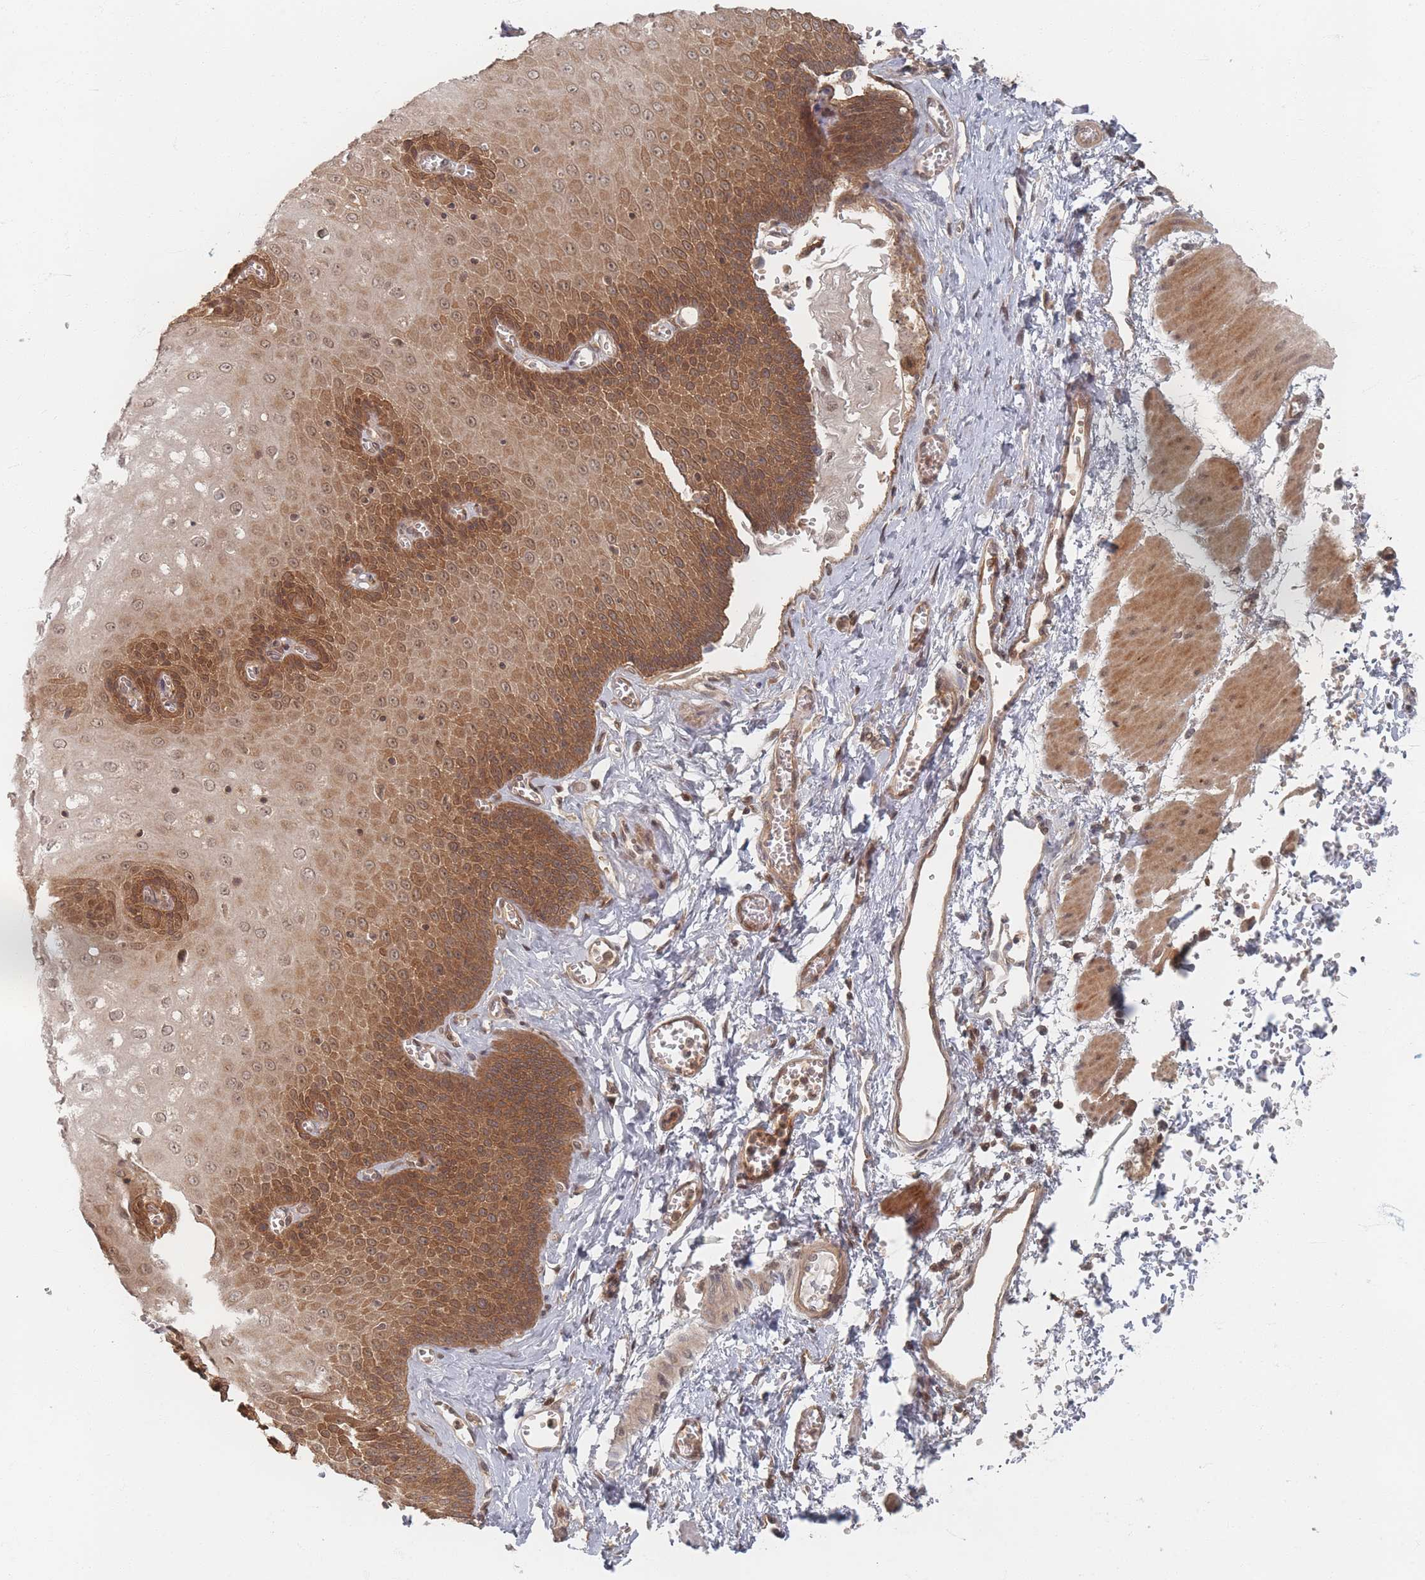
{"staining": {"intensity": "moderate", "quantity": ">75%", "location": "cytoplasmic/membranous,nuclear"}, "tissue": "esophagus", "cell_type": "Squamous epithelial cells", "image_type": "normal", "snomed": [{"axis": "morphology", "description": "Normal tissue, NOS"}, {"axis": "topography", "description": "Esophagus"}], "caption": "Immunohistochemical staining of unremarkable human esophagus demonstrates >75% levels of moderate cytoplasmic/membranous,nuclear protein expression in about >75% of squamous epithelial cells. Immunohistochemistry stains the protein of interest in brown and the nuclei are stained blue.", "gene": "PSMD9", "patient": {"sex": "male", "age": 60}}